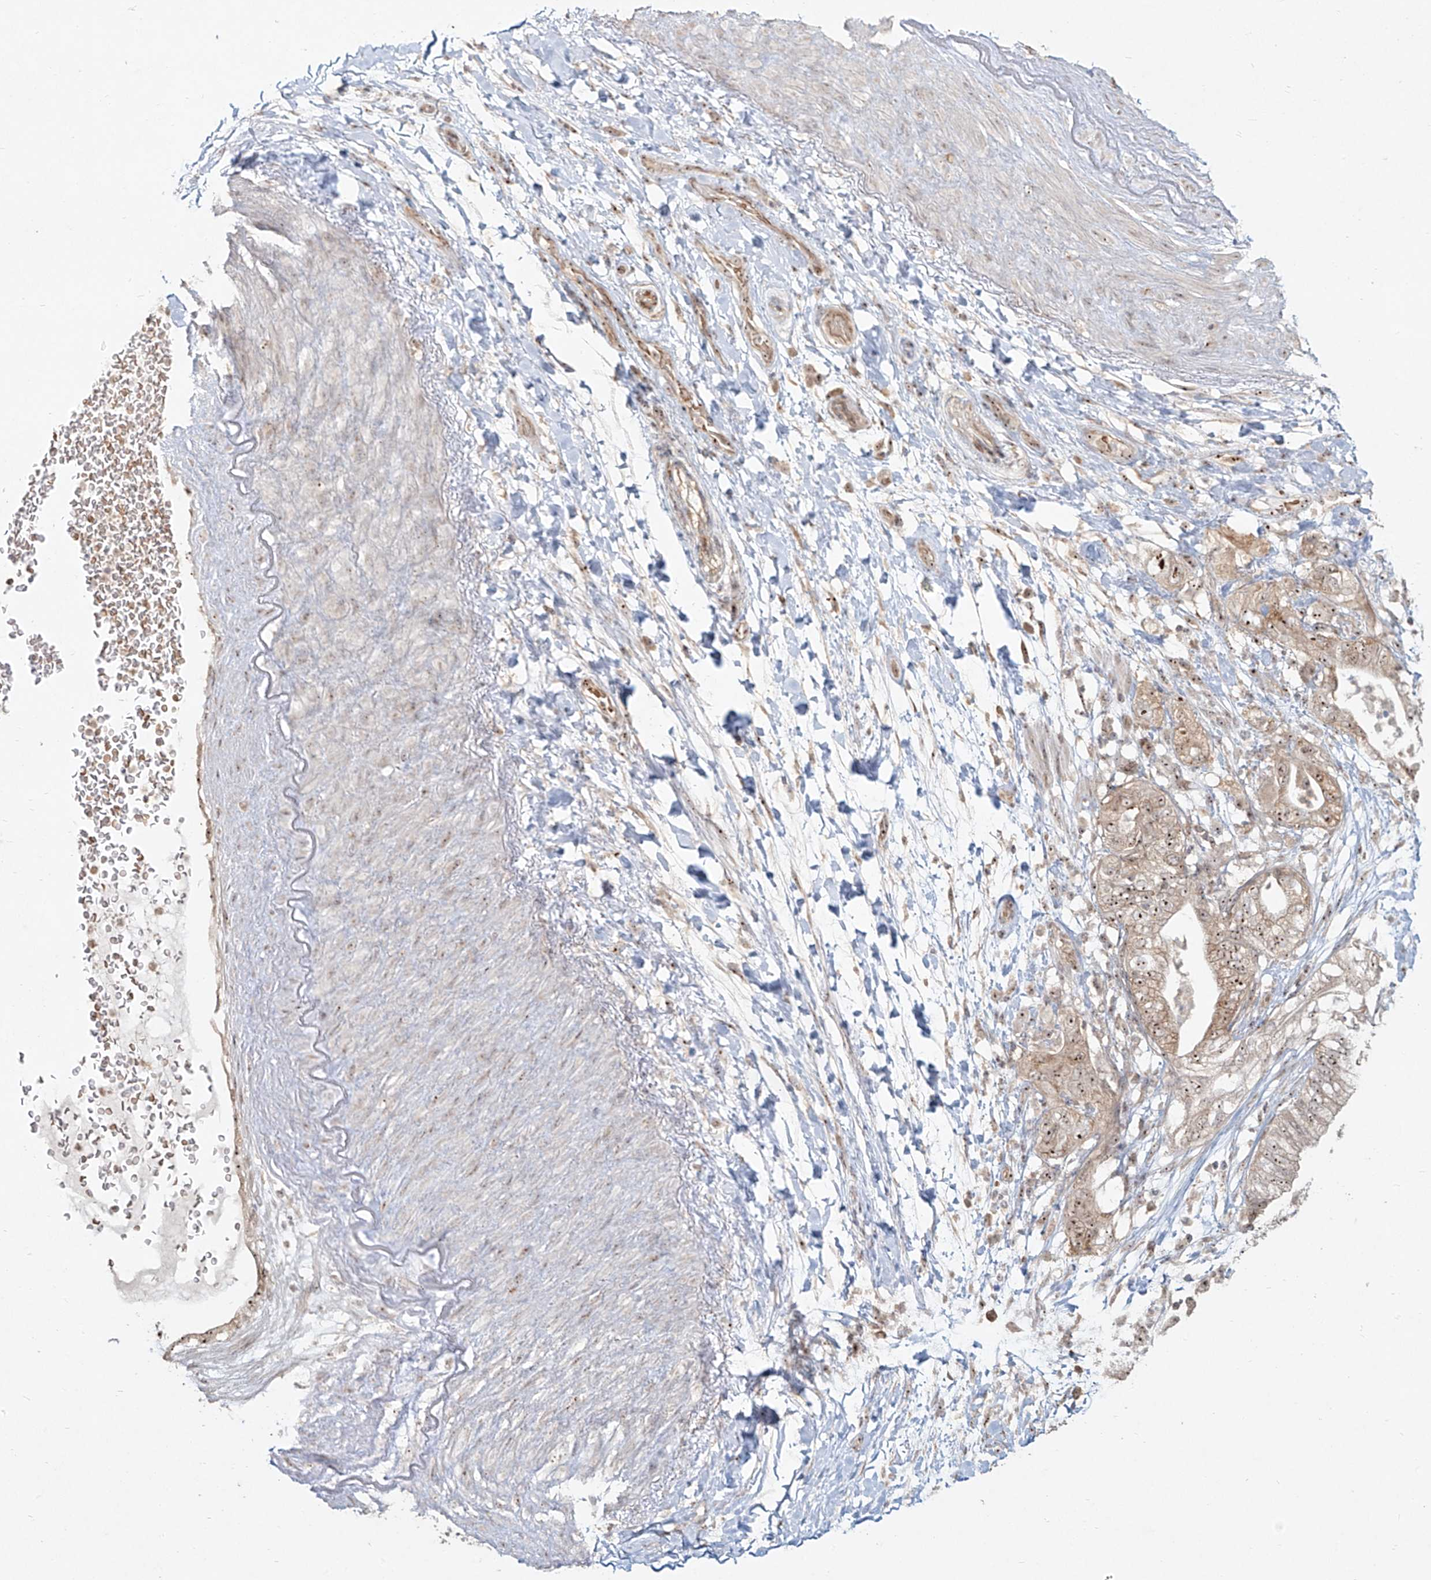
{"staining": {"intensity": "moderate", "quantity": ">75%", "location": "cytoplasmic/membranous,nuclear"}, "tissue": "pancreatic cancer", "cell_type": "Tumor cells", "image_type": "cancer", "snomed": [{"axis": "morphology", "description": "Adenocarcinoma, NOS"}, {"axis": "topography", "description": "Pancreas"}], "caption": "Immunohistochemical staining of pancreatic cancer (adenocarcinoma) exhibits moderate cytoplasmic/membranous and nuclear protein positivity in approximately >75% of tumor cells.", "gene": "BYSL", "patient": {"sex": "female", "age": 73}}